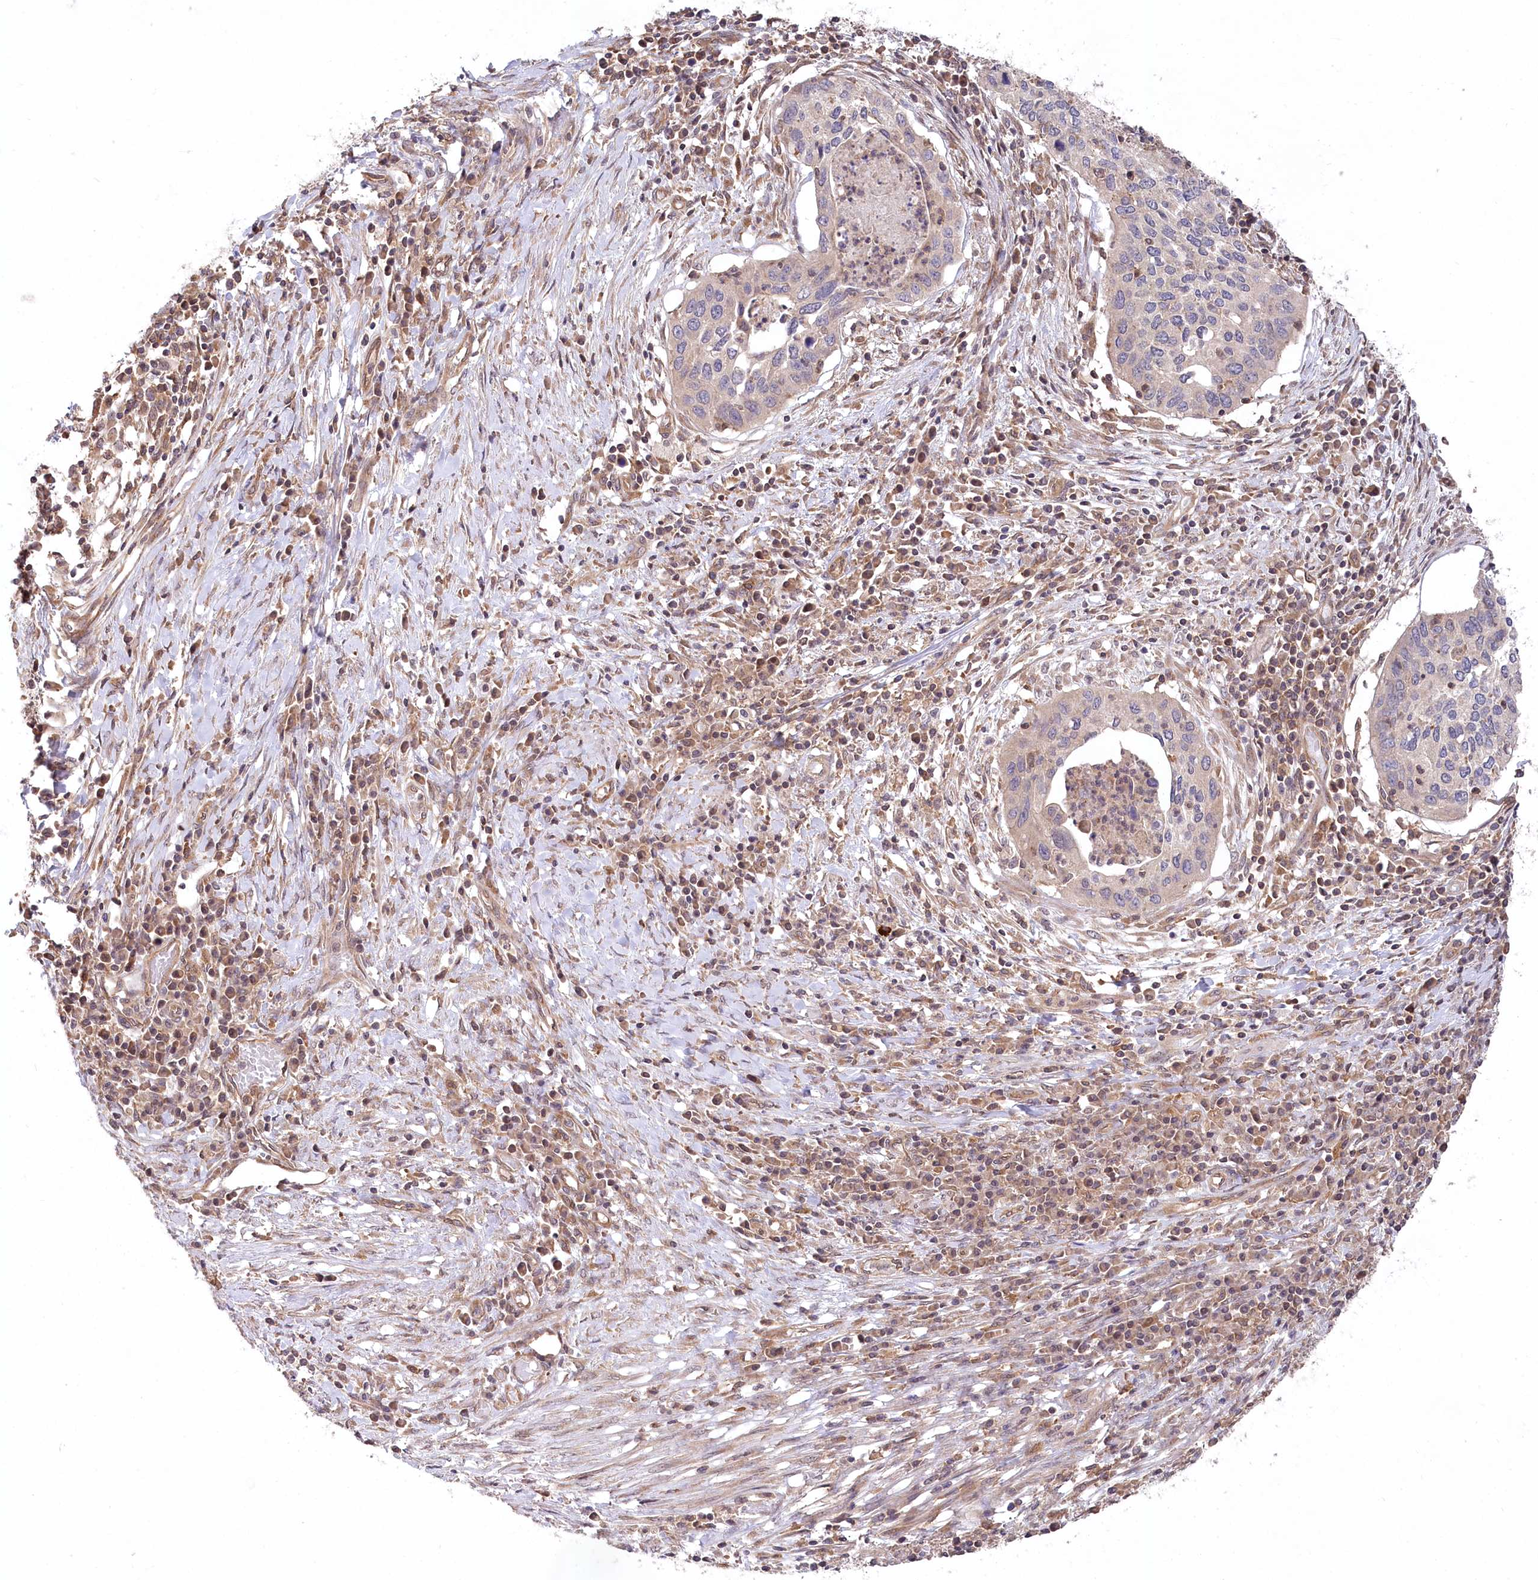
{"staining": {"intensity": "negative", "quantity": "none", "location": "none"}, "tissue": "cervical cancer", "cell_type": "Tumor cells", "image_type": "cancer", "snomed": [{"axis": "morphology", "description": "Squamous cell carcinoma, NOS"}, {"axis": "topography", "description": "Cervix"}], "caption": "Micrograph shows no protein staining in tumor cells of cervical squamous cell carcinoma tissue.", "gene": "PPP1R21", "patient": {"sex": "female", "age": 38}}